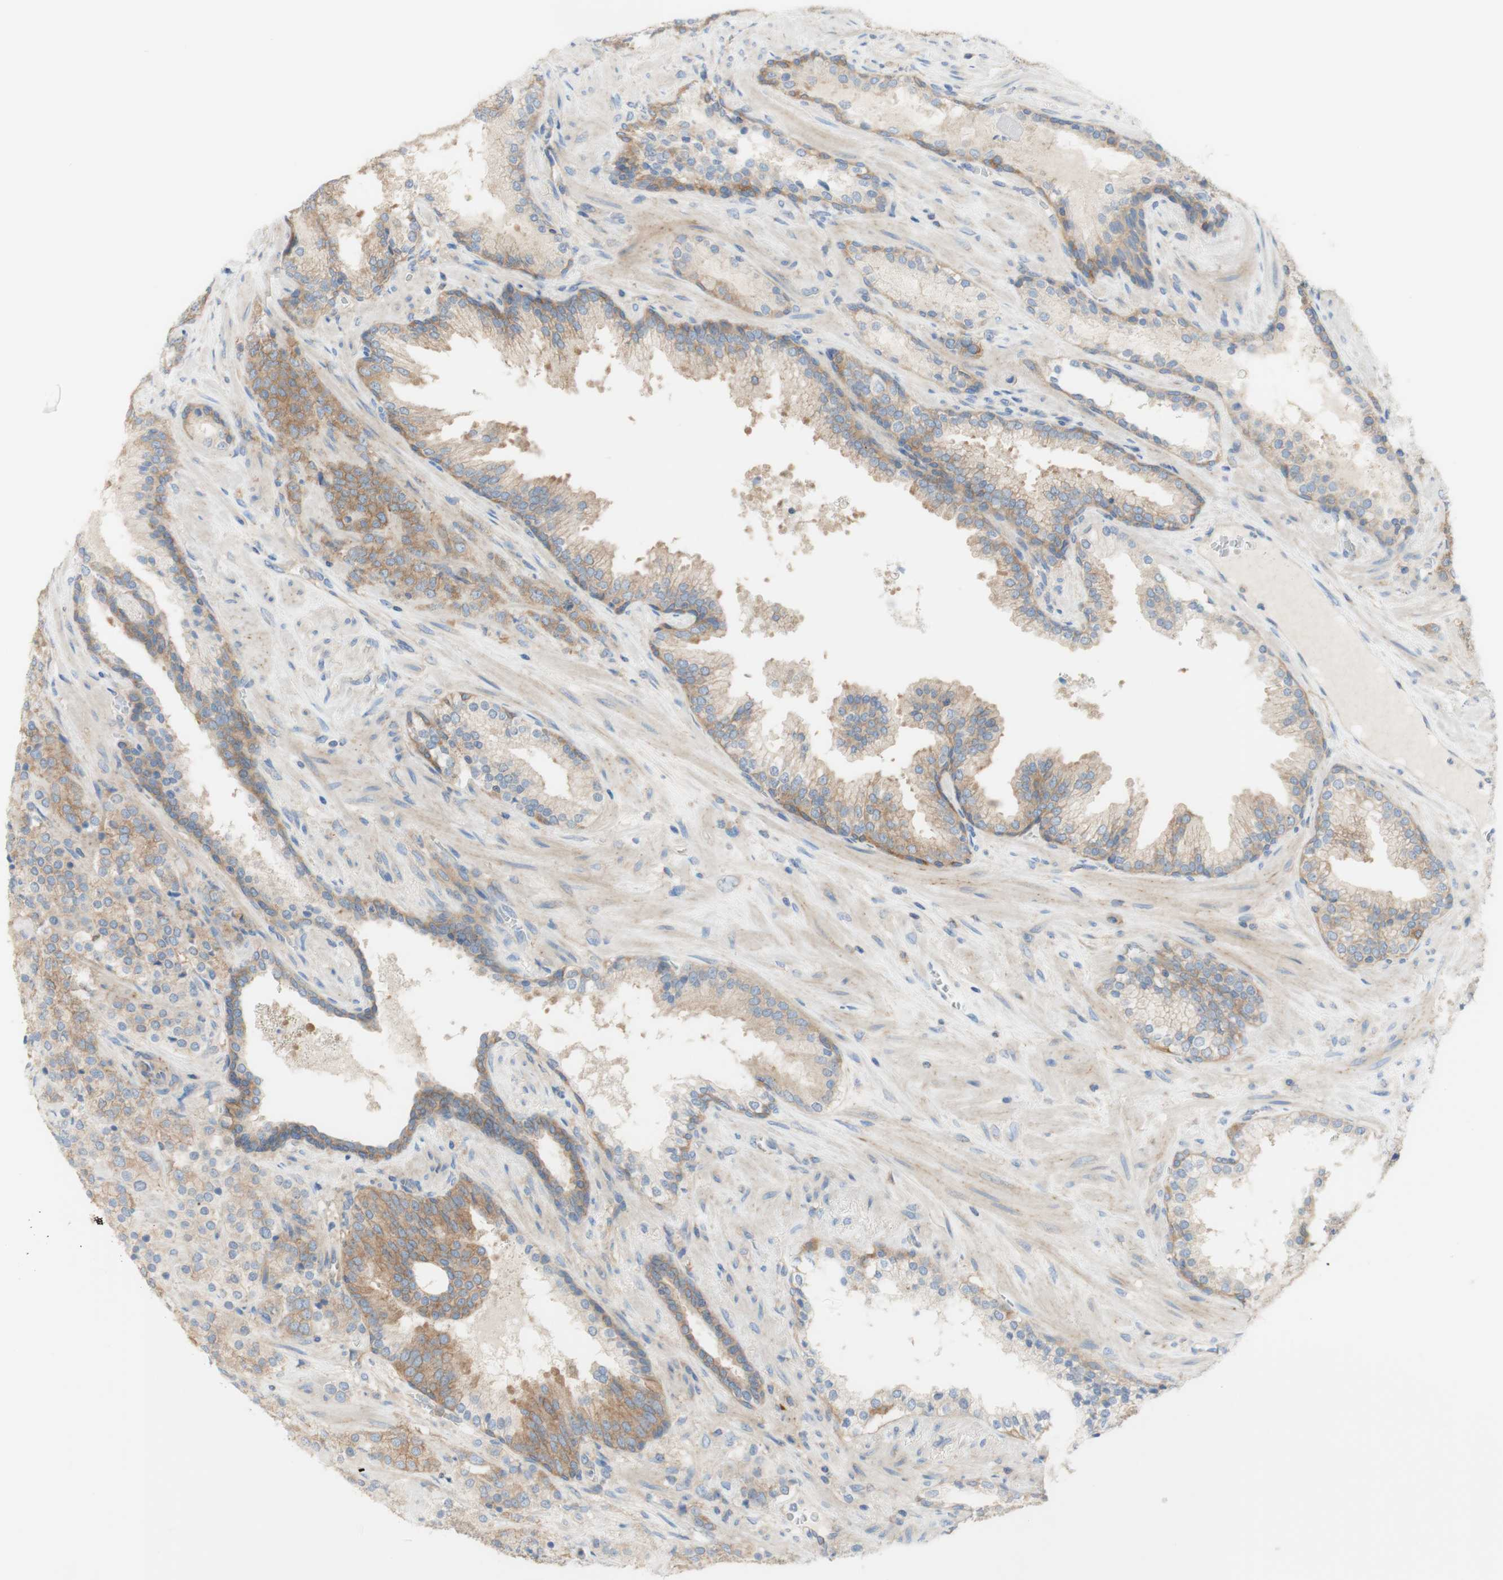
{"staining": {"intensity": "weak", "quantity": ">75%", "location": "cytoplasmic/membranous"}, "tissue": "prostate cancer", "cell_type": "Tumor cells", "image_type": "cancer", "snomed": [{"axis": "morphology", "description": "Adenocarcinoma, High grade"}, {"axis": "topography", "description": "Prostate"}], "caption": "This image displays immunohistochemistry staining of high-grade adenocarcinoma (prostate), with low weak cytoplasmic/membranous positivity in about >75% of tumor cells.", "gene": "ATP2B1", "patient": {"sex": "male", "age": 71}}